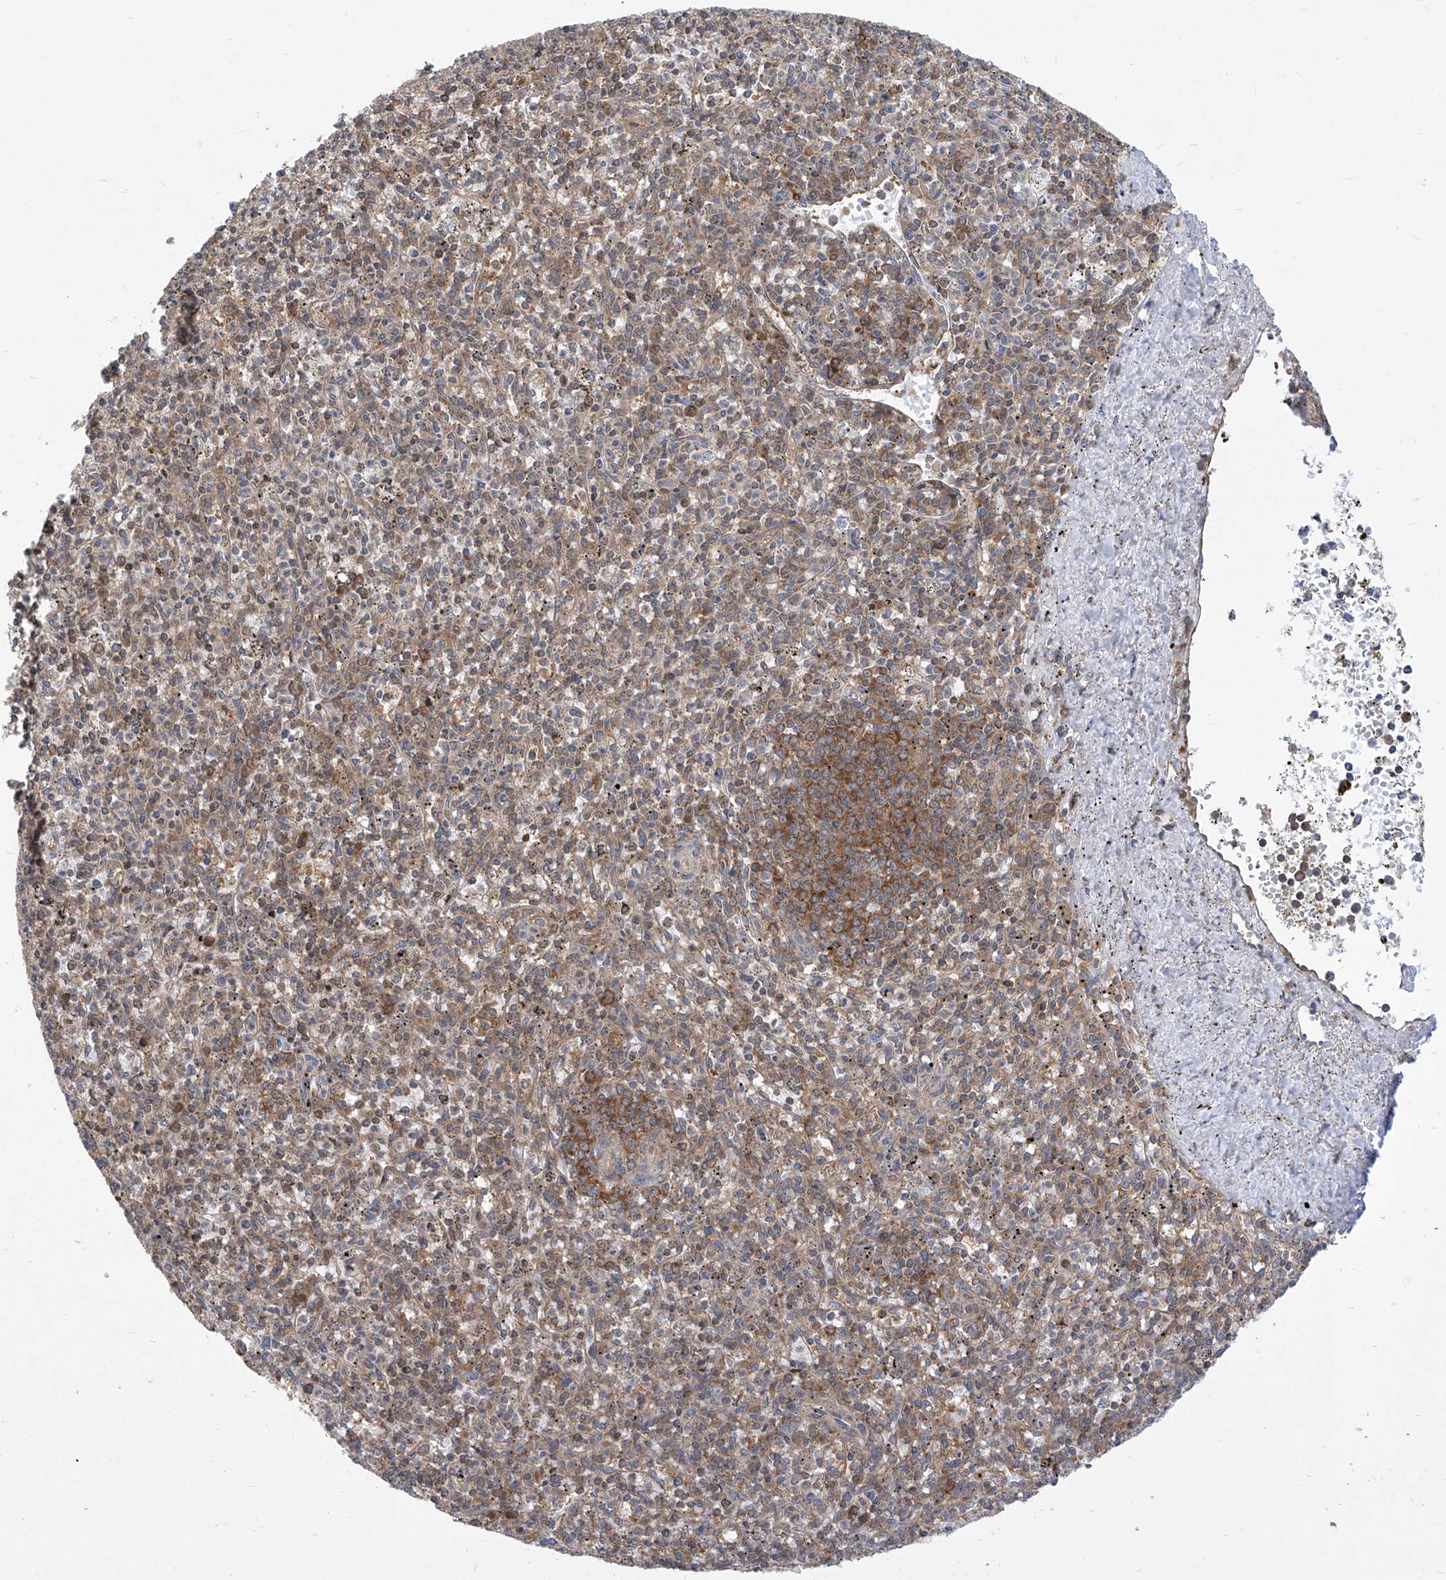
{"staining": {"intensity": "weak", "quantity": "25%-75%", "location": "cytoplasmic/membranous"}, "tissue": "spleen", "cell_type": "Cells in red pulp", "image_type": "normal", "snomed": [{"axis": "morphology", "description": "Normal tissue, NOS"}, {"axis": "topography", "description": "Spleen"}], "caption": "DAB immunohistochemical staining of normal human spleen shows weak cytoplasmic/membranous protein positivity in about 25%-75% of cells in red pulp.", "gene": "EIF3M", "patient": {"sex": "male", "age": 72}}